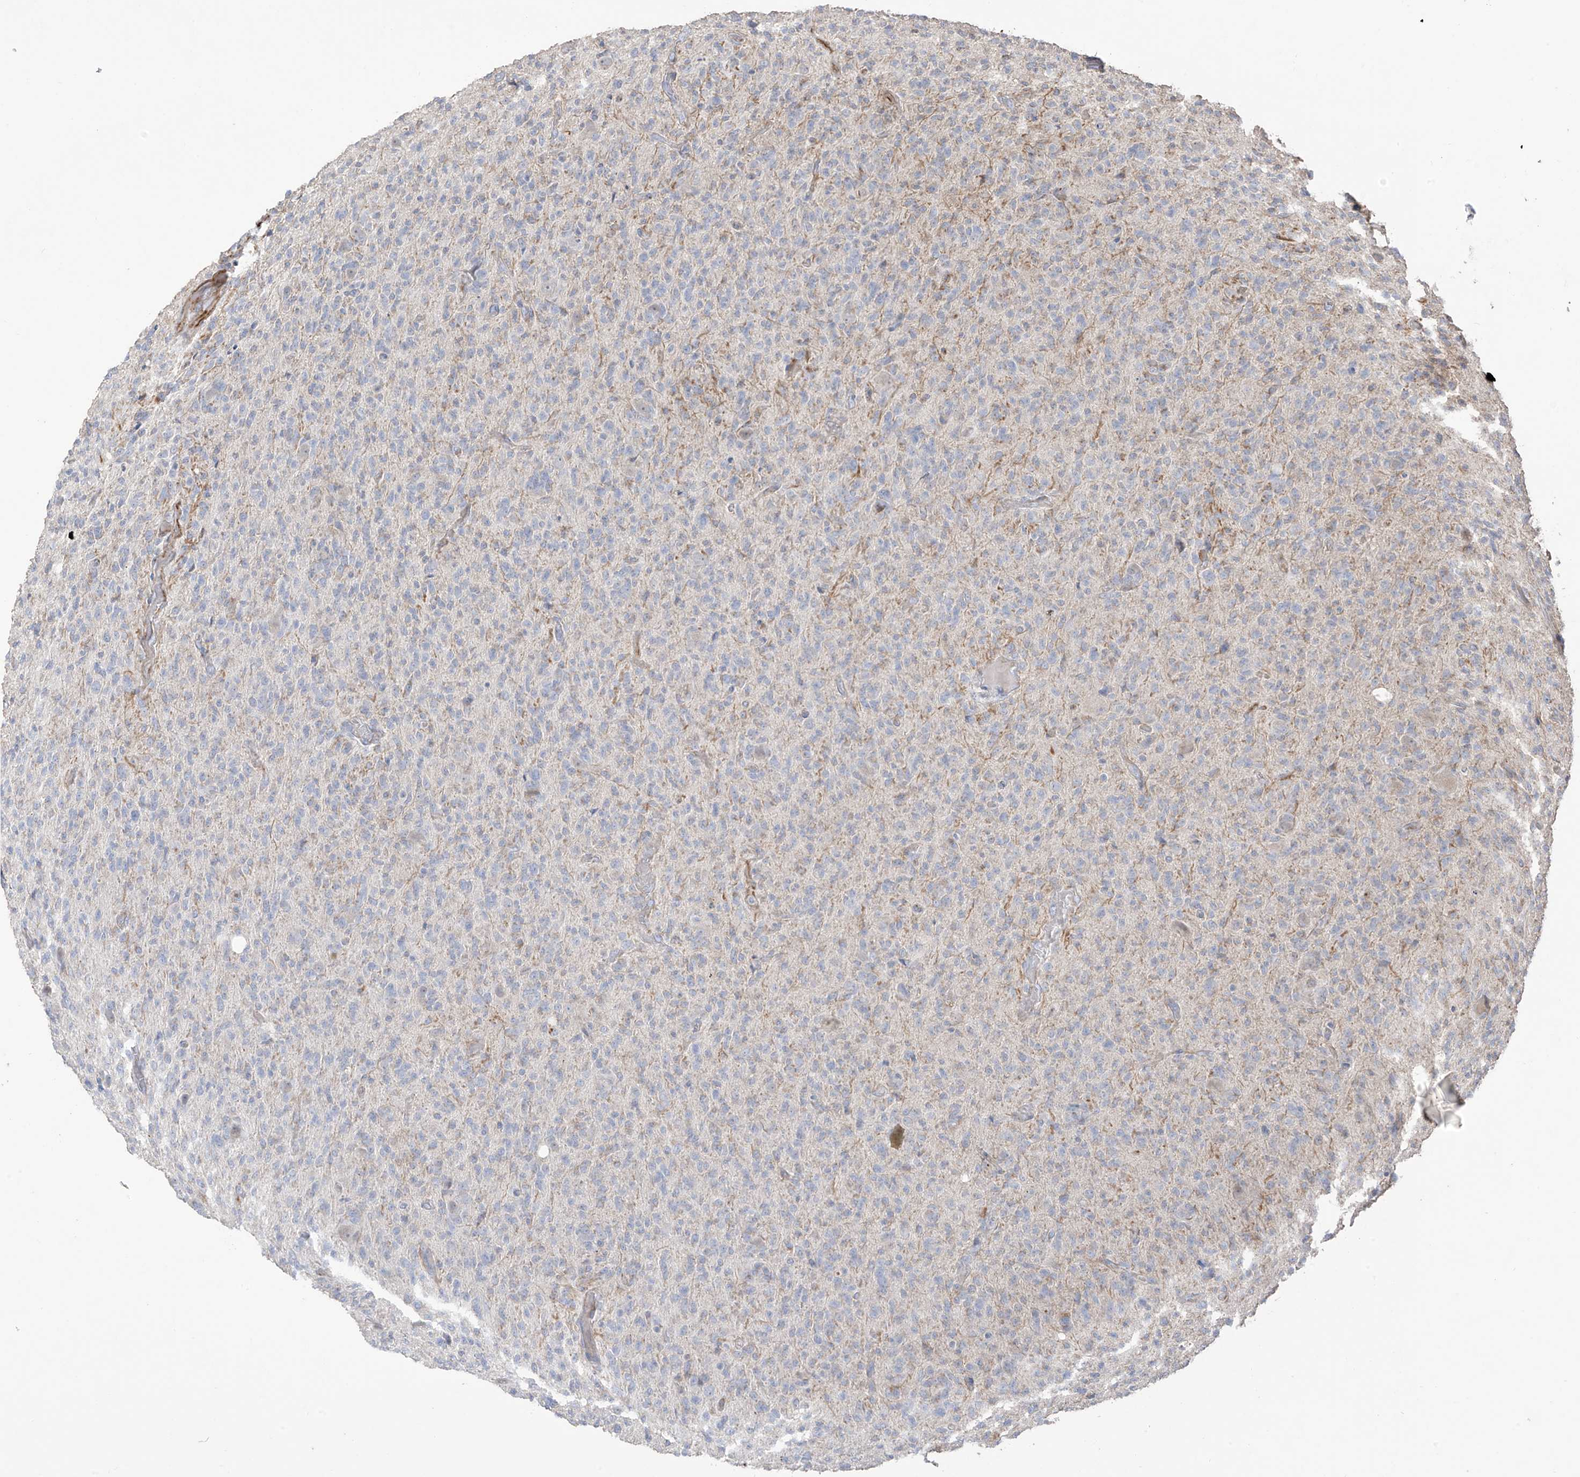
{"staining": {"intensity": "negative", "quantity": "none", "location": "none"}, "tissue": "glioma", "cell_type": "Tumor cells", "image_type": "cancer", "snomed": [{"axis": "morphology", "description": "Glioma, malignant, High grade"}, {"axis": "topography", "description": "Brain"}], "caption": "Immunohistochemical staining of high-grade glioma (malignant) exhibits no significant expression in tumor cells. Nuclei are stained in blue.", "gene": "DCDC2", "patient": {"sex": "female", "age": 57}}